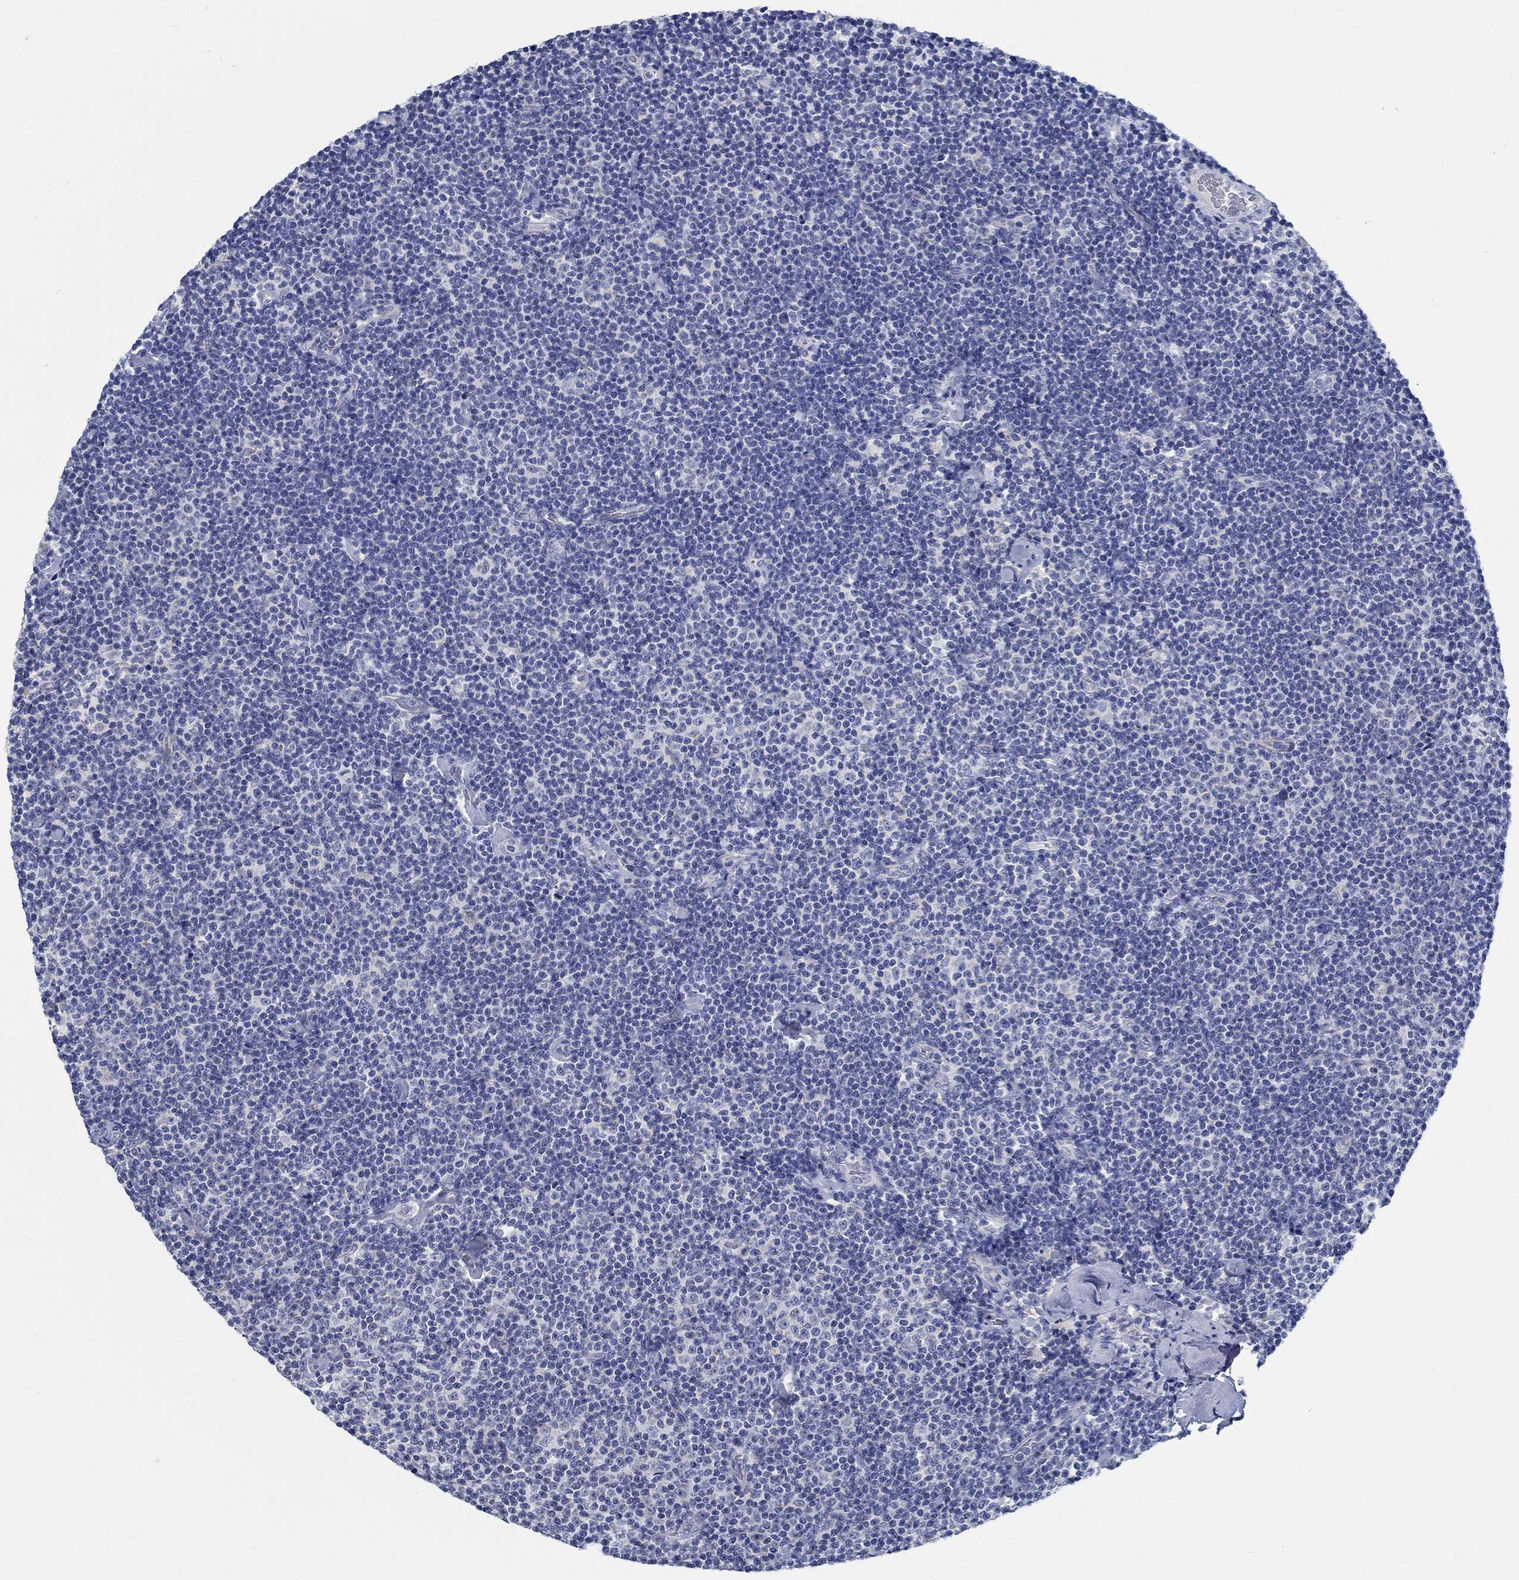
{"staining": {"intensity": "negative", "quantity": "none", "location": "none"}, "tissue": "lymphoma", "cell_type": "Tumor cells", "image_type": "cancer", "snomed": [{"axis": "morphology", "description": "Malignant lymphoma, non-Hodgkin's type, Low grade"}, {"axis": "topography", "description": "Lymph node"}], "caption": "Immunohistochemical staining of lymphoma shows no significant staining in tumor cells. Brightfield microscopy of immunohistochemistry (IHC) stained with DAB (3,3'-diaminobenzidine) (brown) and hematoxylin (blue), captured at high magnification.", "gene": "MYBPC1", "patient": {"sex": "male", "age": 81}}